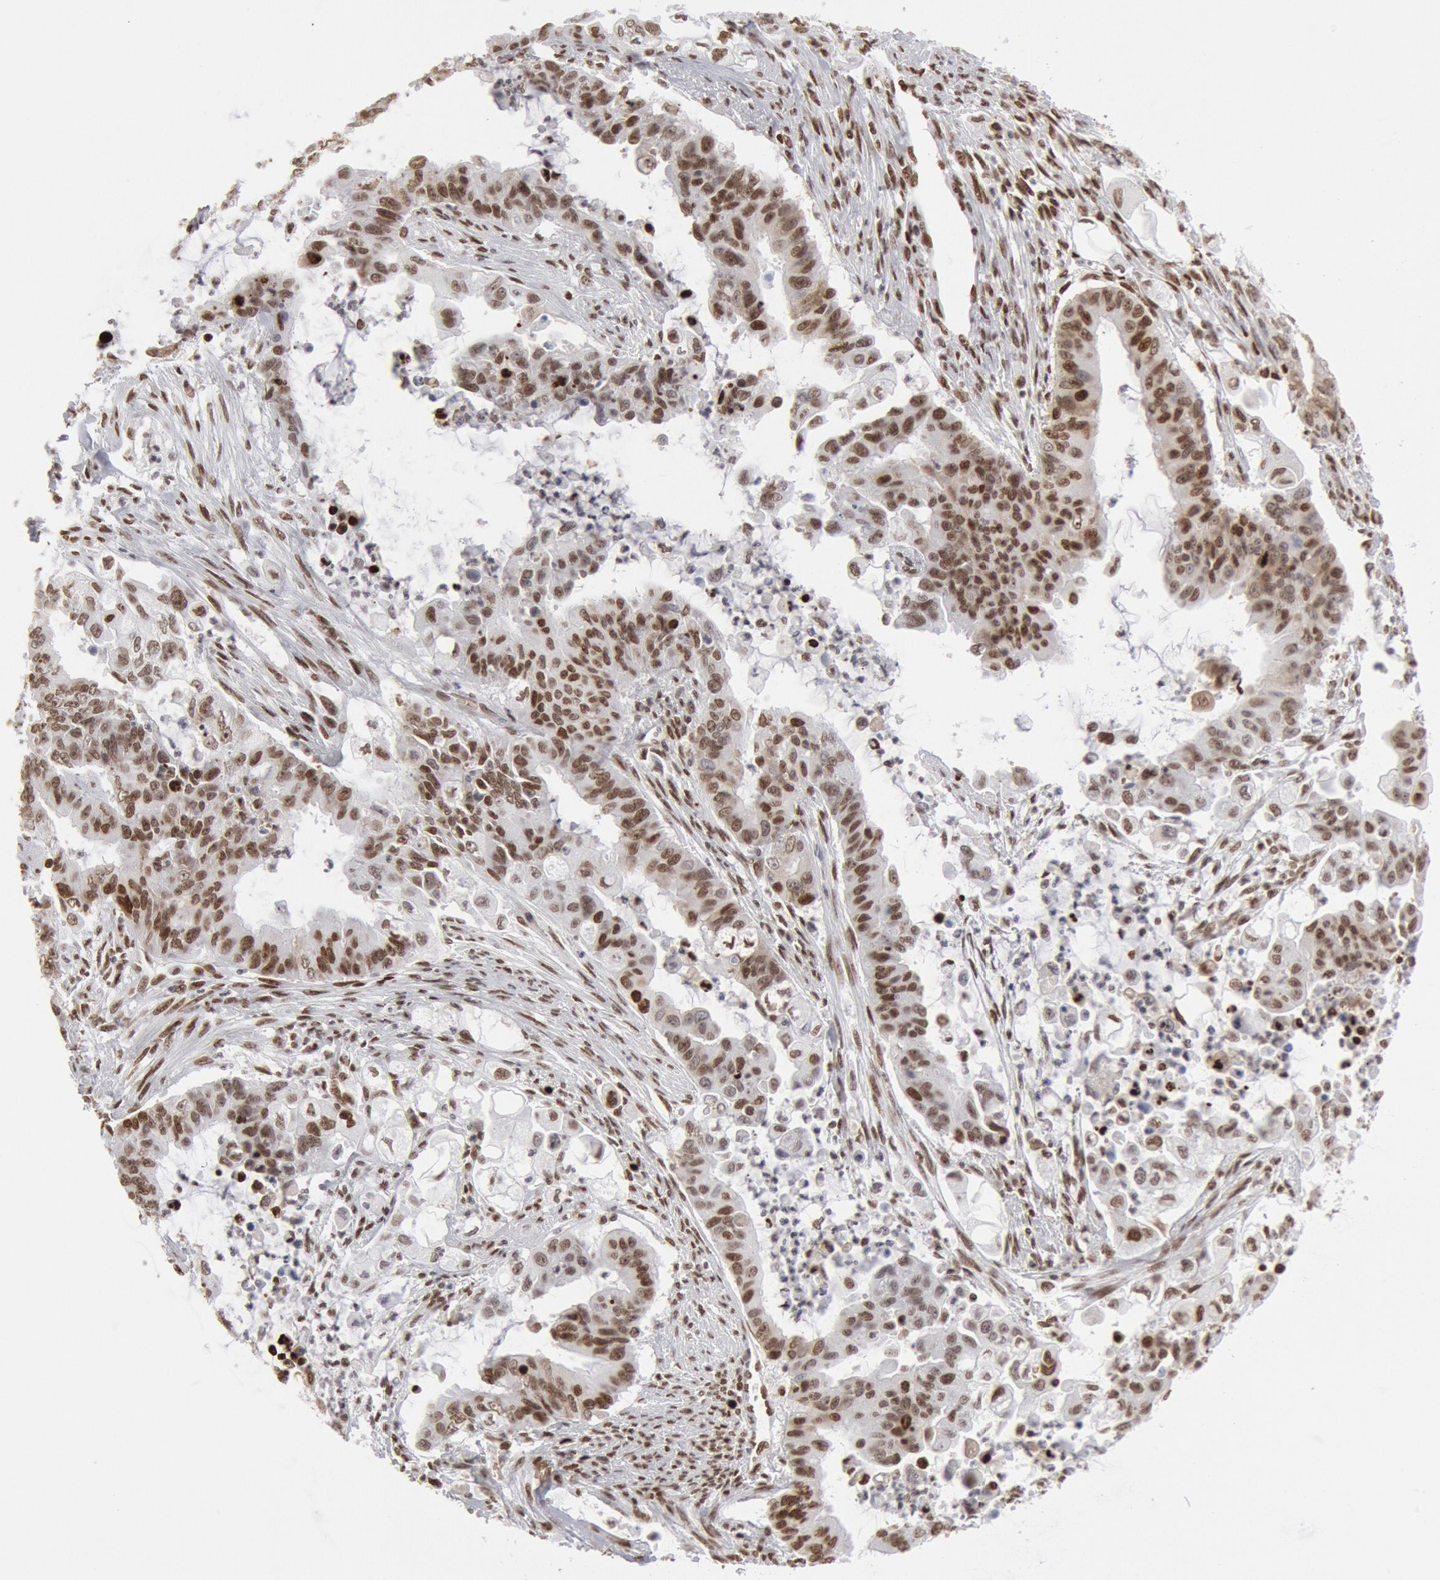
{"staining": {"intensity": "strong", "quantity": ">75%", "location": "nuclear"}, "tissue": "endometrial cancer", "cell_type": "Tumor cells", "image_type": "cancer", "snomed": [{"axis": "morphology", "description": "Adenocarcinoma, NOS"}, {"axis": "topography", "description": "Endometrium"}], "caption": "This histopathology image demonstrates immunohistochemistry staining of adenocarcinoma (endometrial), with high strong nuclear expression in about >75% of tumor cells.", "gene": "SUB1", "patient": {"sex": "female", "age": 75}}